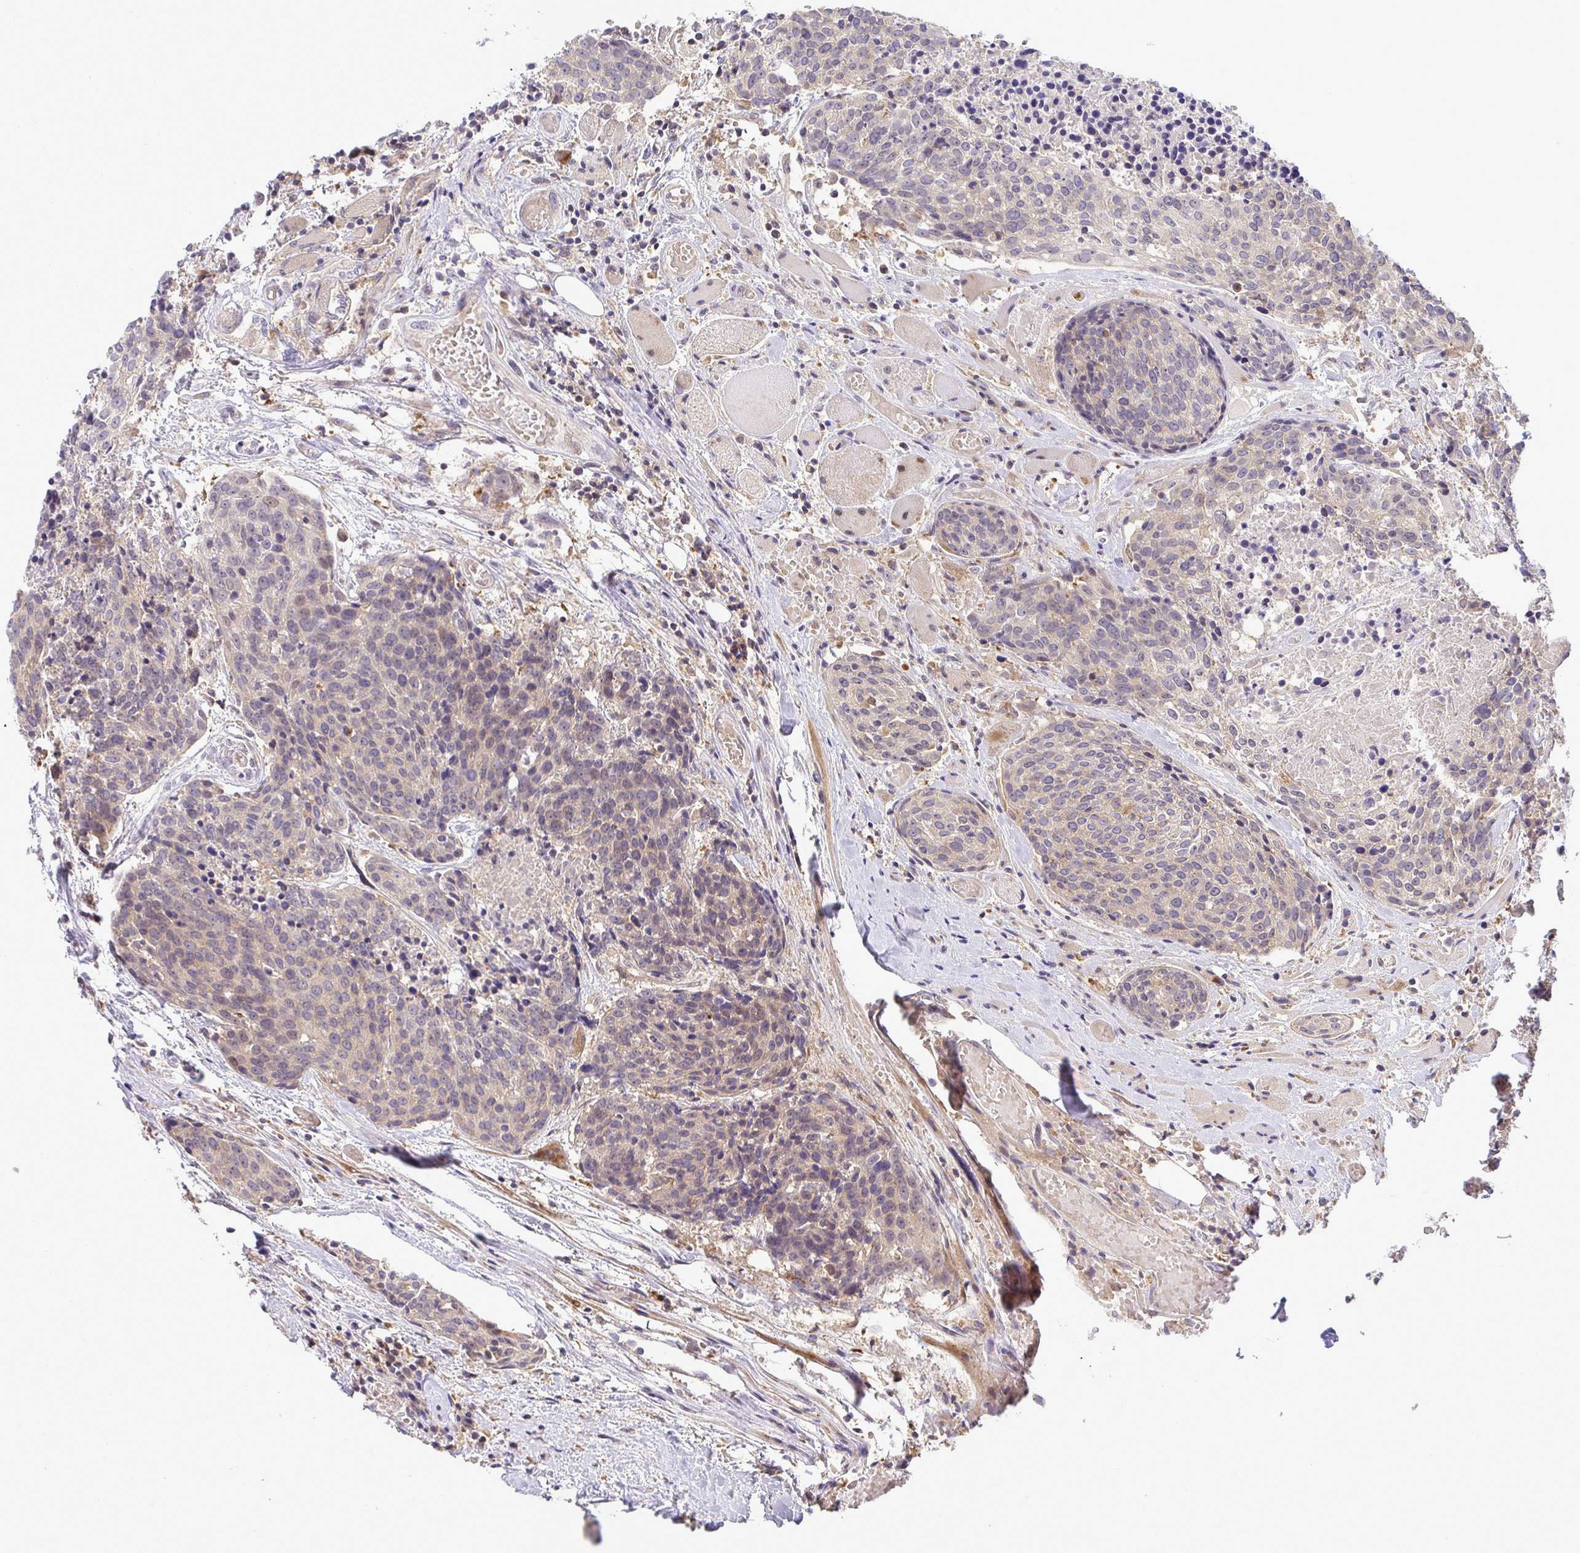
{"staining": {"intensity": "weak", "quantity": "<25%", "location": "cytoplasmic/membranous"}, "tissue": "head and neck cancer", "cell_type": "Tumor cells", "image_type": "cancer", "snomed": [{"axis": "morphology", "description": "Squamous cell carcinoma, NOS"}, {"axis": "topography", "description": "Oral tissue"}, {"axis": "topography", "description": "Head-Neck"}], "caption": "Immunohistochemistry of human head and neck squamous cell carcinoma displays no staining in tumor cells. Nuclei are stained in blue.", "gene": "SLC9A6", "patient": {"sex": "male", "age": 64}}